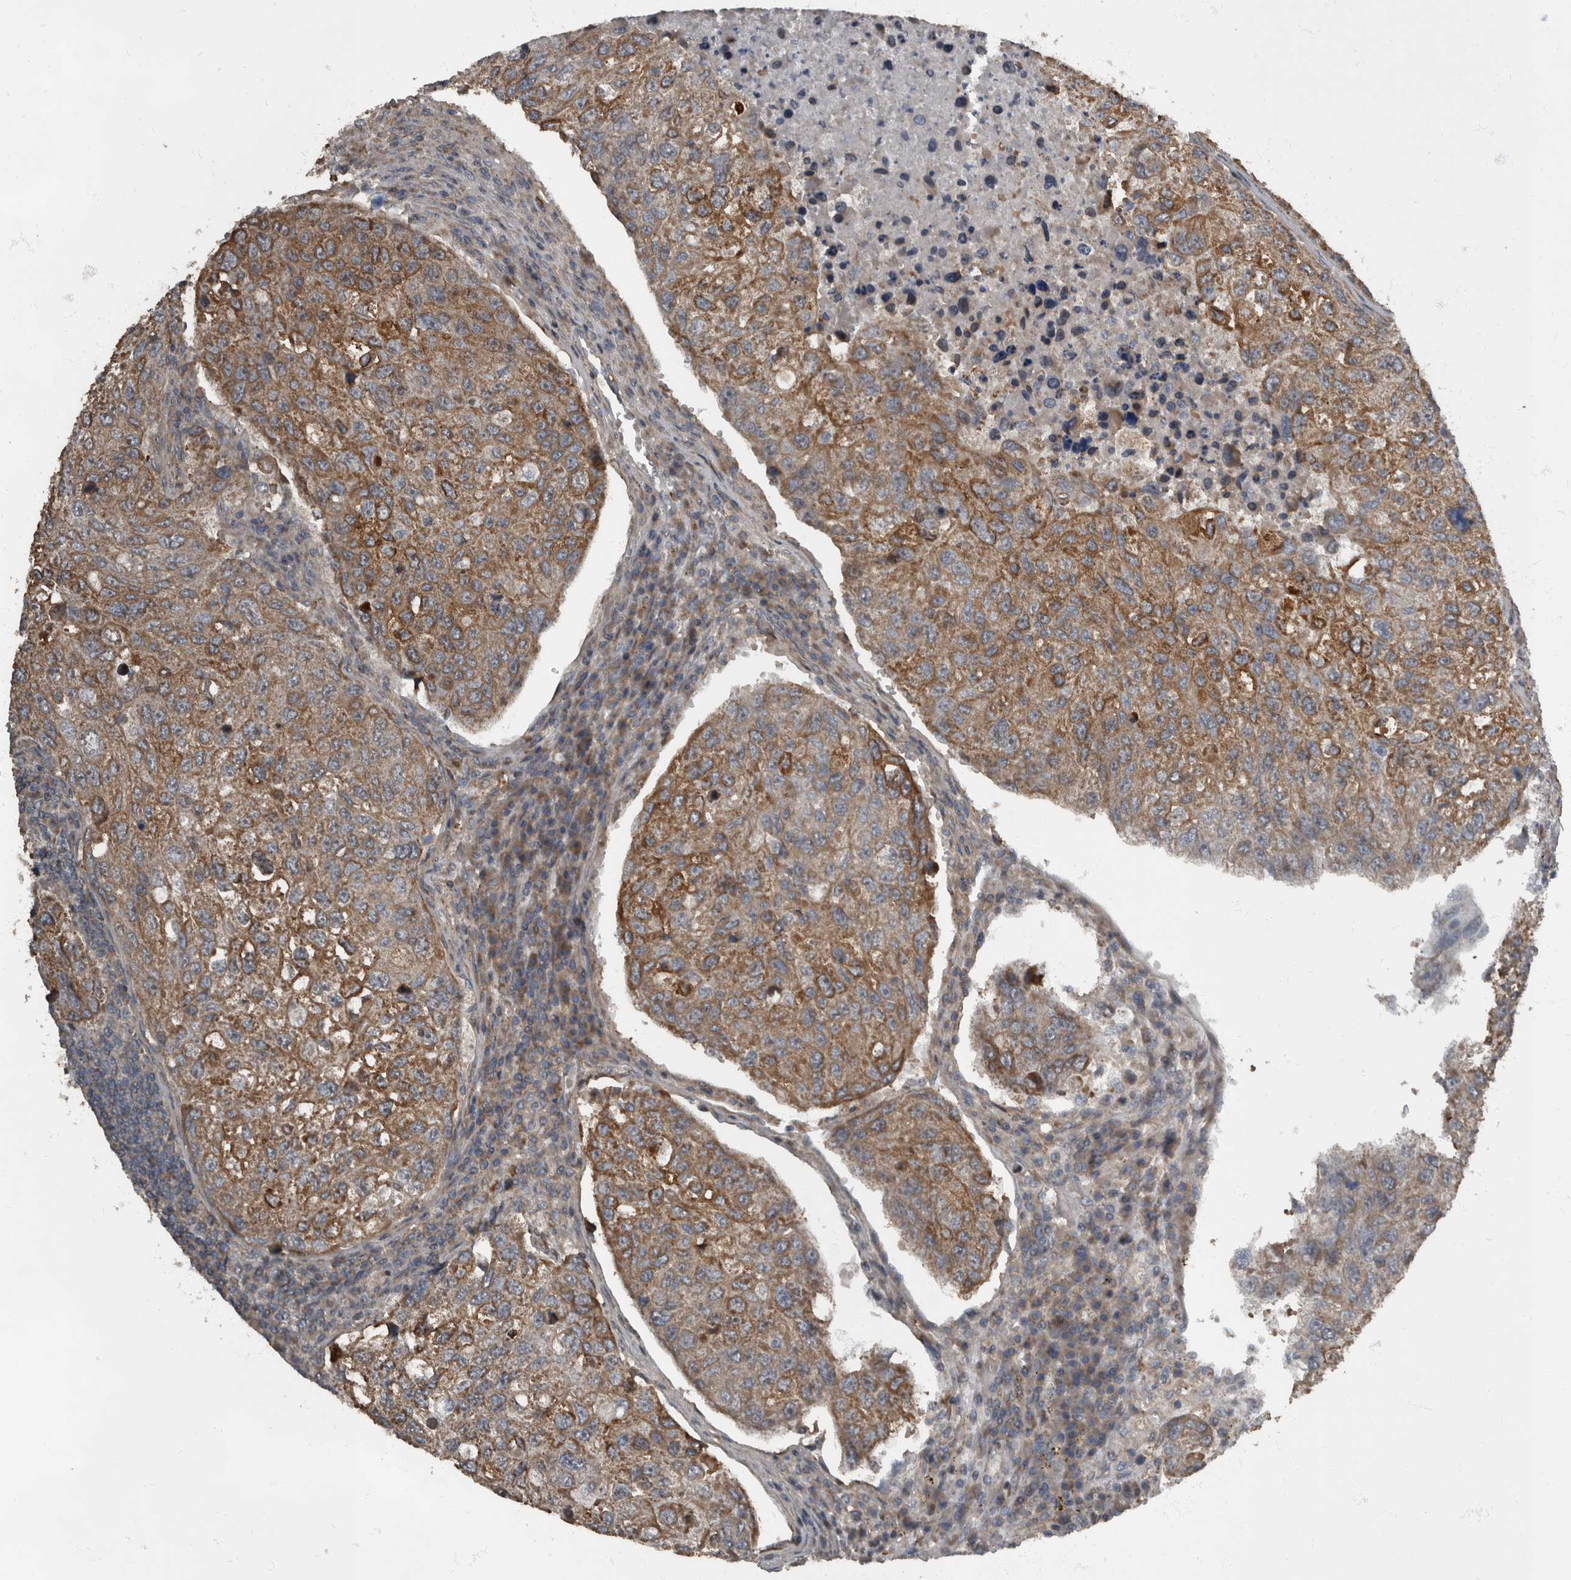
{"staining": {"intensity": "moderate", "quantity": ">75%", "location": "cytoplasmic/membranous"}, "tissue": "urothelial cancer", "cell_type": "Tumor cells", "image_type": "cancer", "snomed": [{"axis": "morphology", "description": "Urothelial carcinoma, High grade"}, {"axis": "topography", "description": "Lymph node"}, {"axis": "topography", "description": "Urinary bladder"}], "caption": "The histopathology image exhibits immunohistochemical staining of urothelial cancer. There is moderate cytoplasmic/membranous expression is identified in approximately >75% of tumor cells.", "gene": "RABGGTB", "patient": {"sex": "male", "age": 51}}